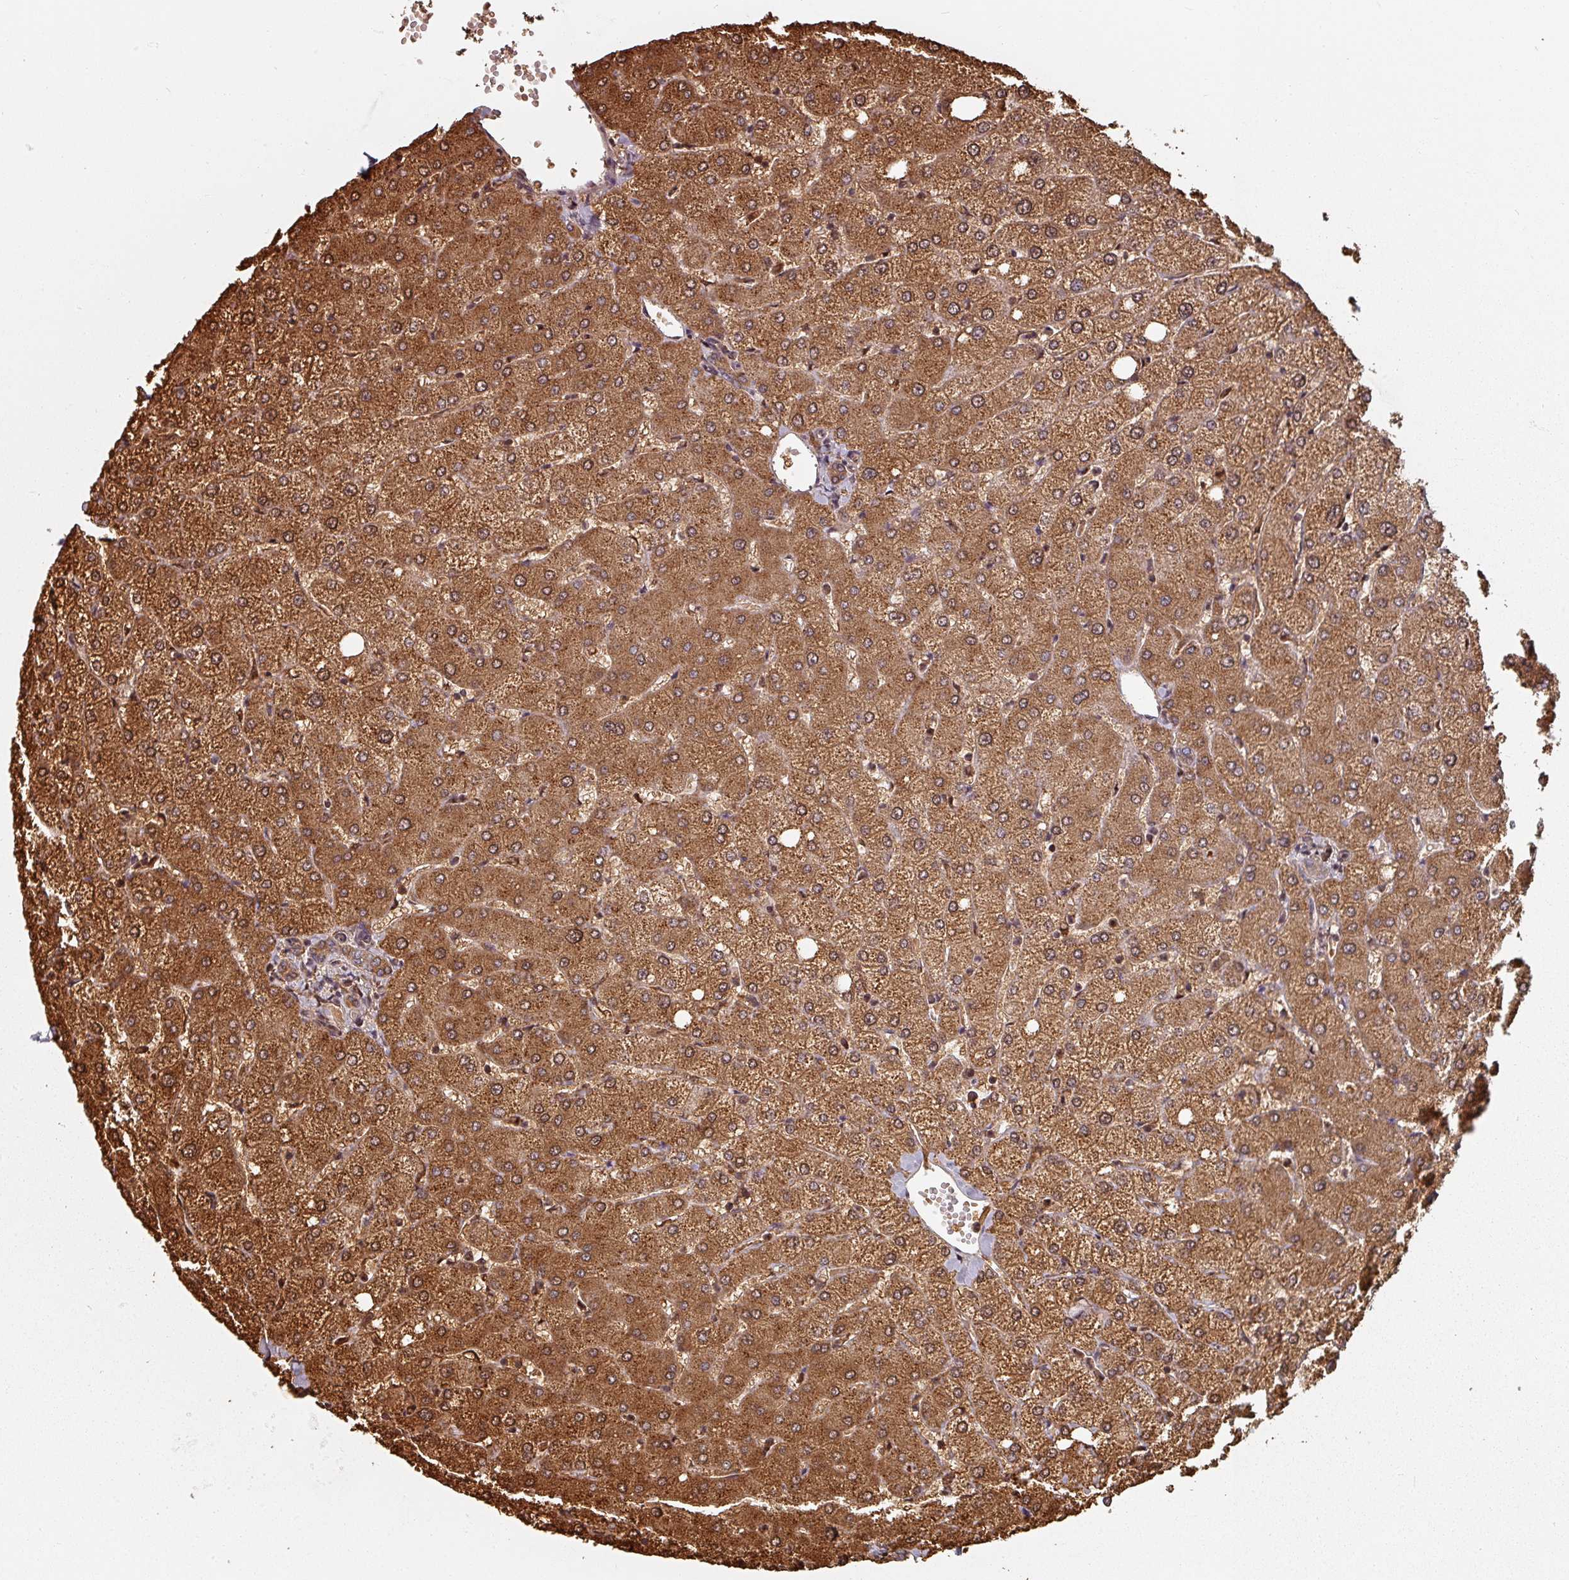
{"staining": {"intensity": "moderate", "quantity": ">75%", "location": "cytoplasmic/membranous"}, "tissue": "liver", "cell_type": "Cholangiocytes", "image_type": "normal", "snomed": [{"axis": "morphology", "description": "Normal tissue, NOS"}, {"axis": "topography", "description": "Liver"}], "caption": "Approximately >75% of cholangiocytes in normal human liver demonstrate moderate cytoplasmic/membranous protein expression as visualized by brown immunohistochemical staining.", "gene": "EID1", "patient": {"sex": "female", "age": 54}}